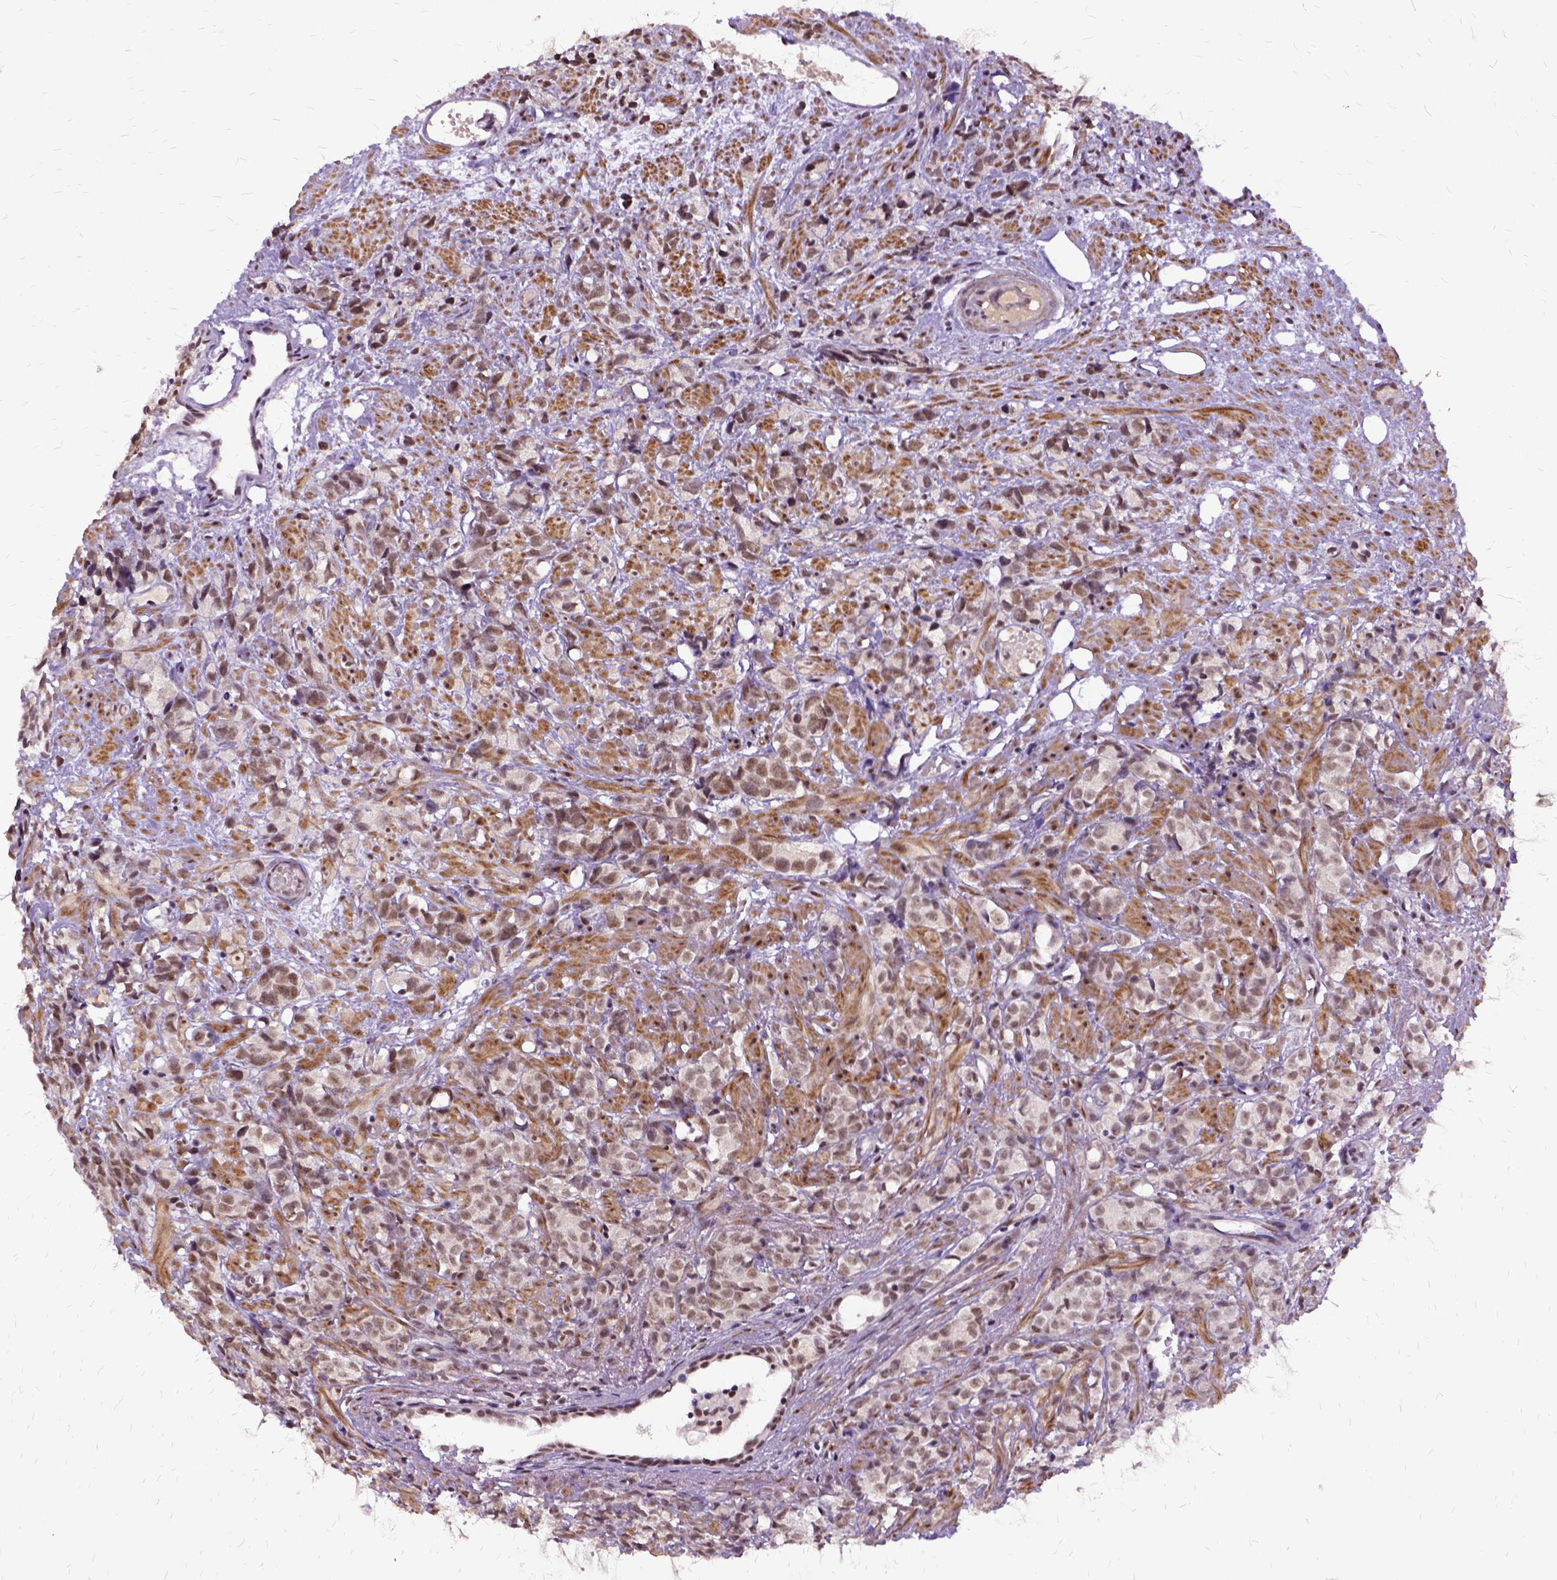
{"staining": {"intensity": "weak", "quantity": ">75%", "location": "nuclear"}, "tissue": "prostate cancer", "cell_type": "Tumor cells", "image_type": "cancer", "snomed": [{"axis": "morphology", "description": "Adenocarcinoma, High grade"}, {"axis": "topography", "description": "Prostate"}], "caption": "Prostate cancer (adenocarcinoma (high-grade)) stained with immunohistochemistry reveals weak nuclear staining in approximately >75% of tumor cells.", "gene": "SETD1A", "patient": {"sex": "male", "age": 81}}